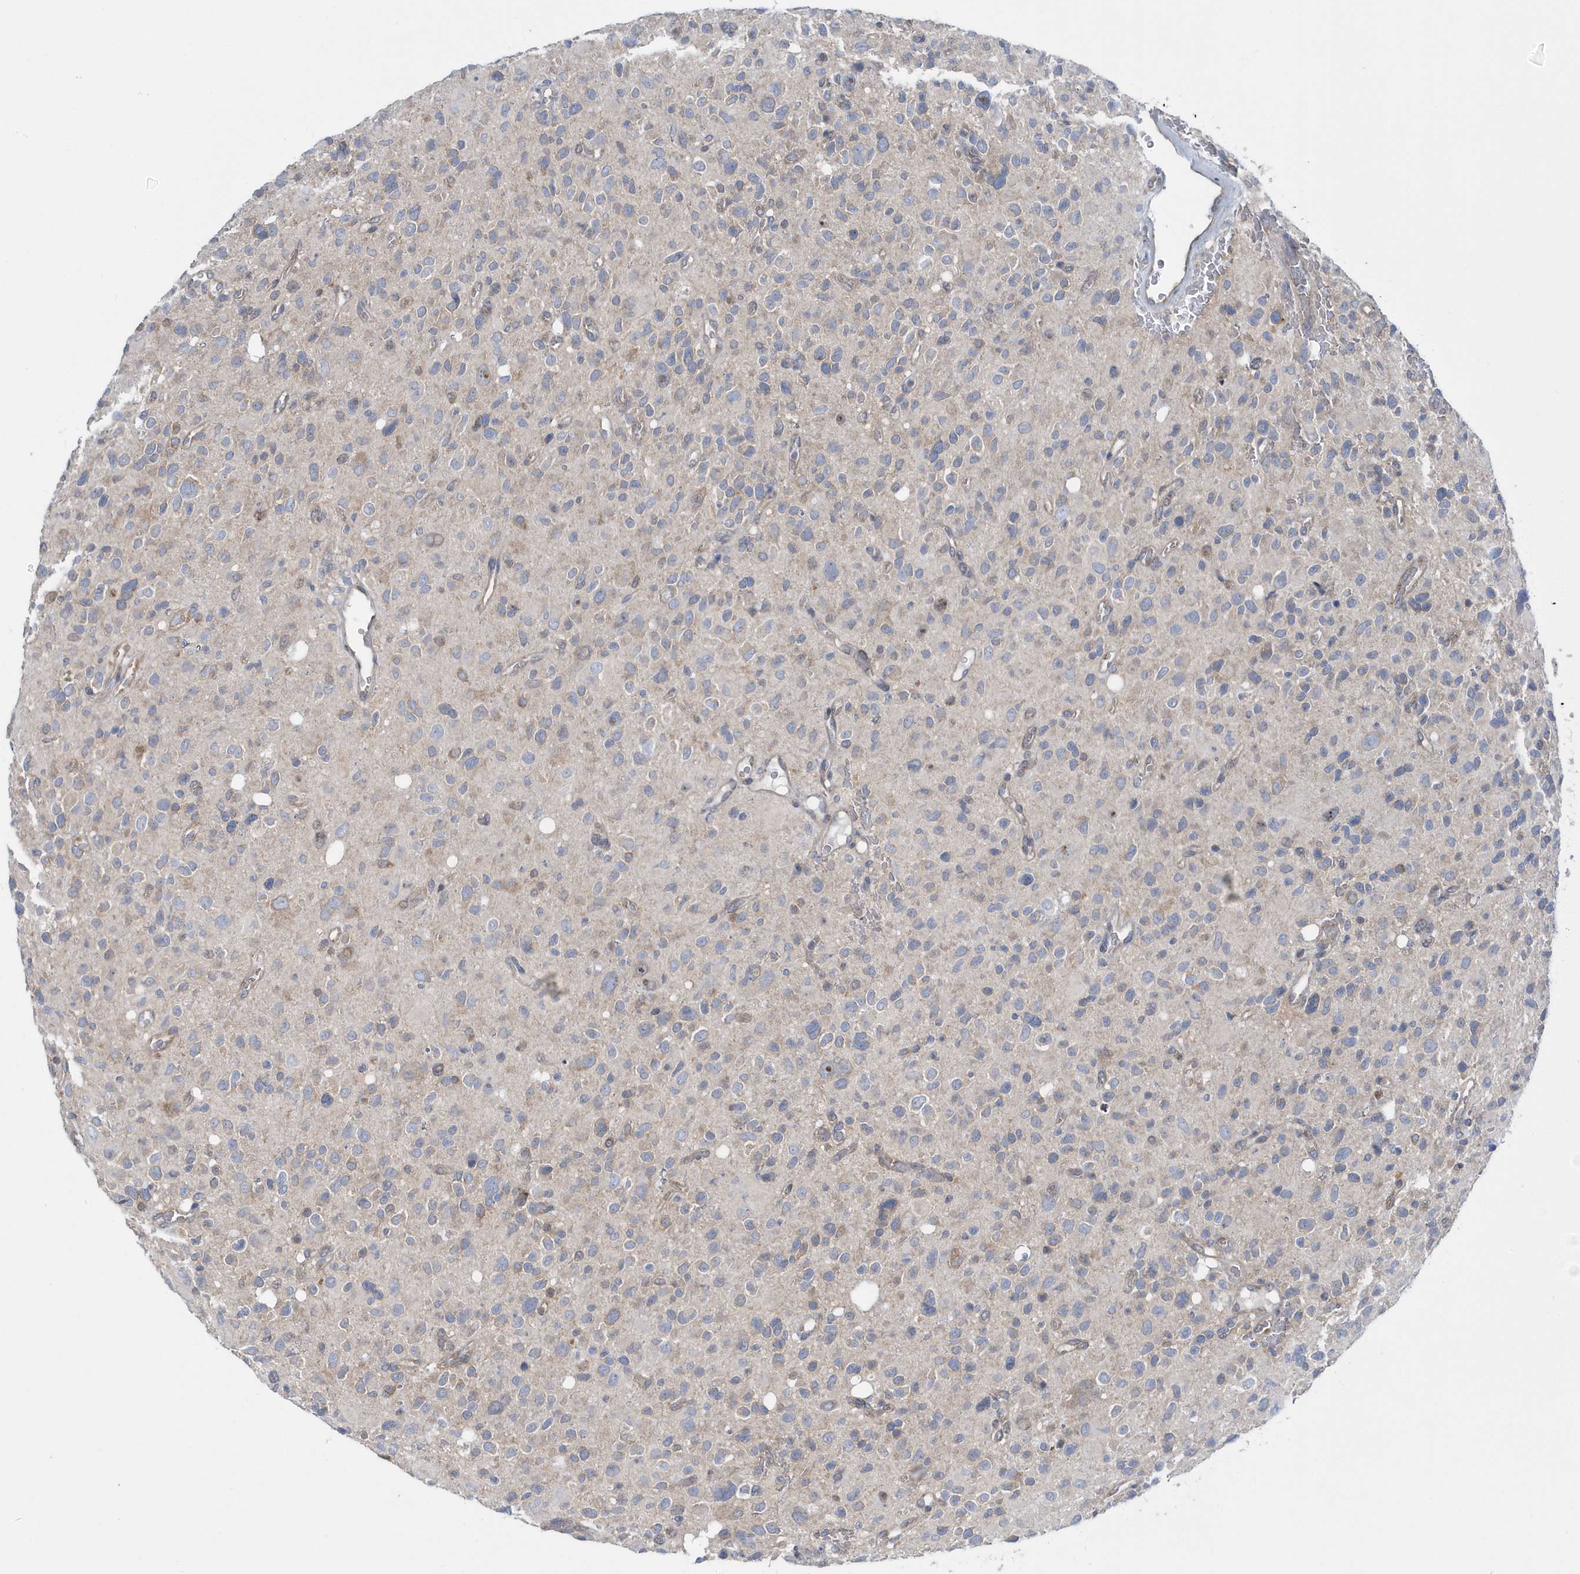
{"staining": {"intensity": "negative", "quantity": "none", "location": "none"}, "tissue": "glioma", "cell_type": "Tumor cells", "image_type": "cancer", "snomed": [{"axis": "morphology", "description": "Glioma, malignant, High grade"}, {"axis": "topography", "description": "Brain"}], "caption": "An IHC image of glioma is shown. There is no staining in tumor cells of glioma. The staining was performed using DAB to visualize the protein expression in brown, while the nuclei were stained in blue with hematoxylin (Magnification: 20x).", "gene": "EIF3C", "patient": {"sex": "male", "age": 48}}